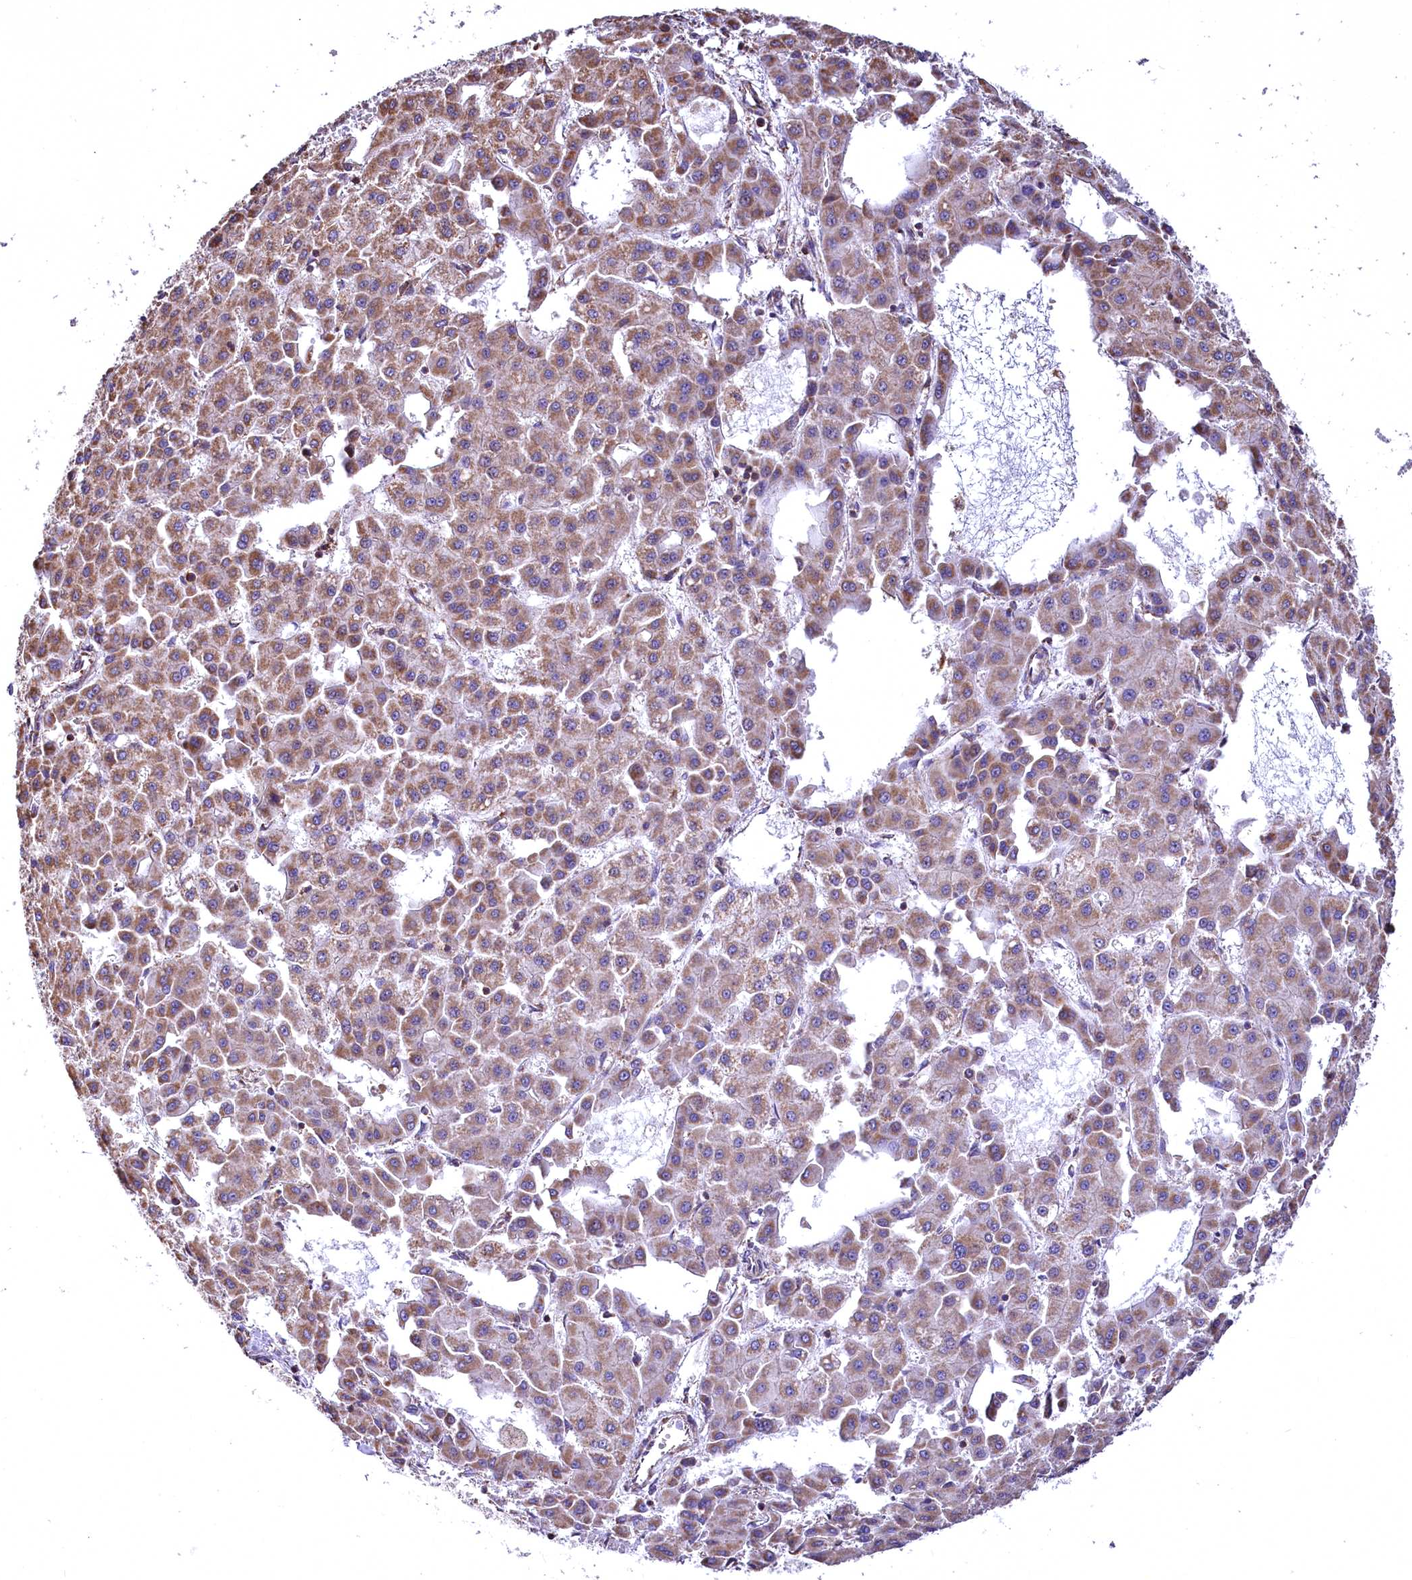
{"staining": {"intensity": "moderate", "quantity": ">75%", "location": "cytoplasmic/membranous"}, "tissue": "liver cancer", "cell_type": "Tumor cells", "image_type": "cancer", "snomed": [{"axis": "morphology", "description": "Carcinoma, Hepatocellular, NOS"}, {"axis": "topography", "description": "Liver"}], "caption": "Moderate cytoplasmic/membranous expression is seen in approximately >75% of tumor cells in liver cancer. (Brightfield microscopy of DAB IHC at high magnification).", "gene": "NUDT15", "patient": {"sex": "male", "age": 47}}